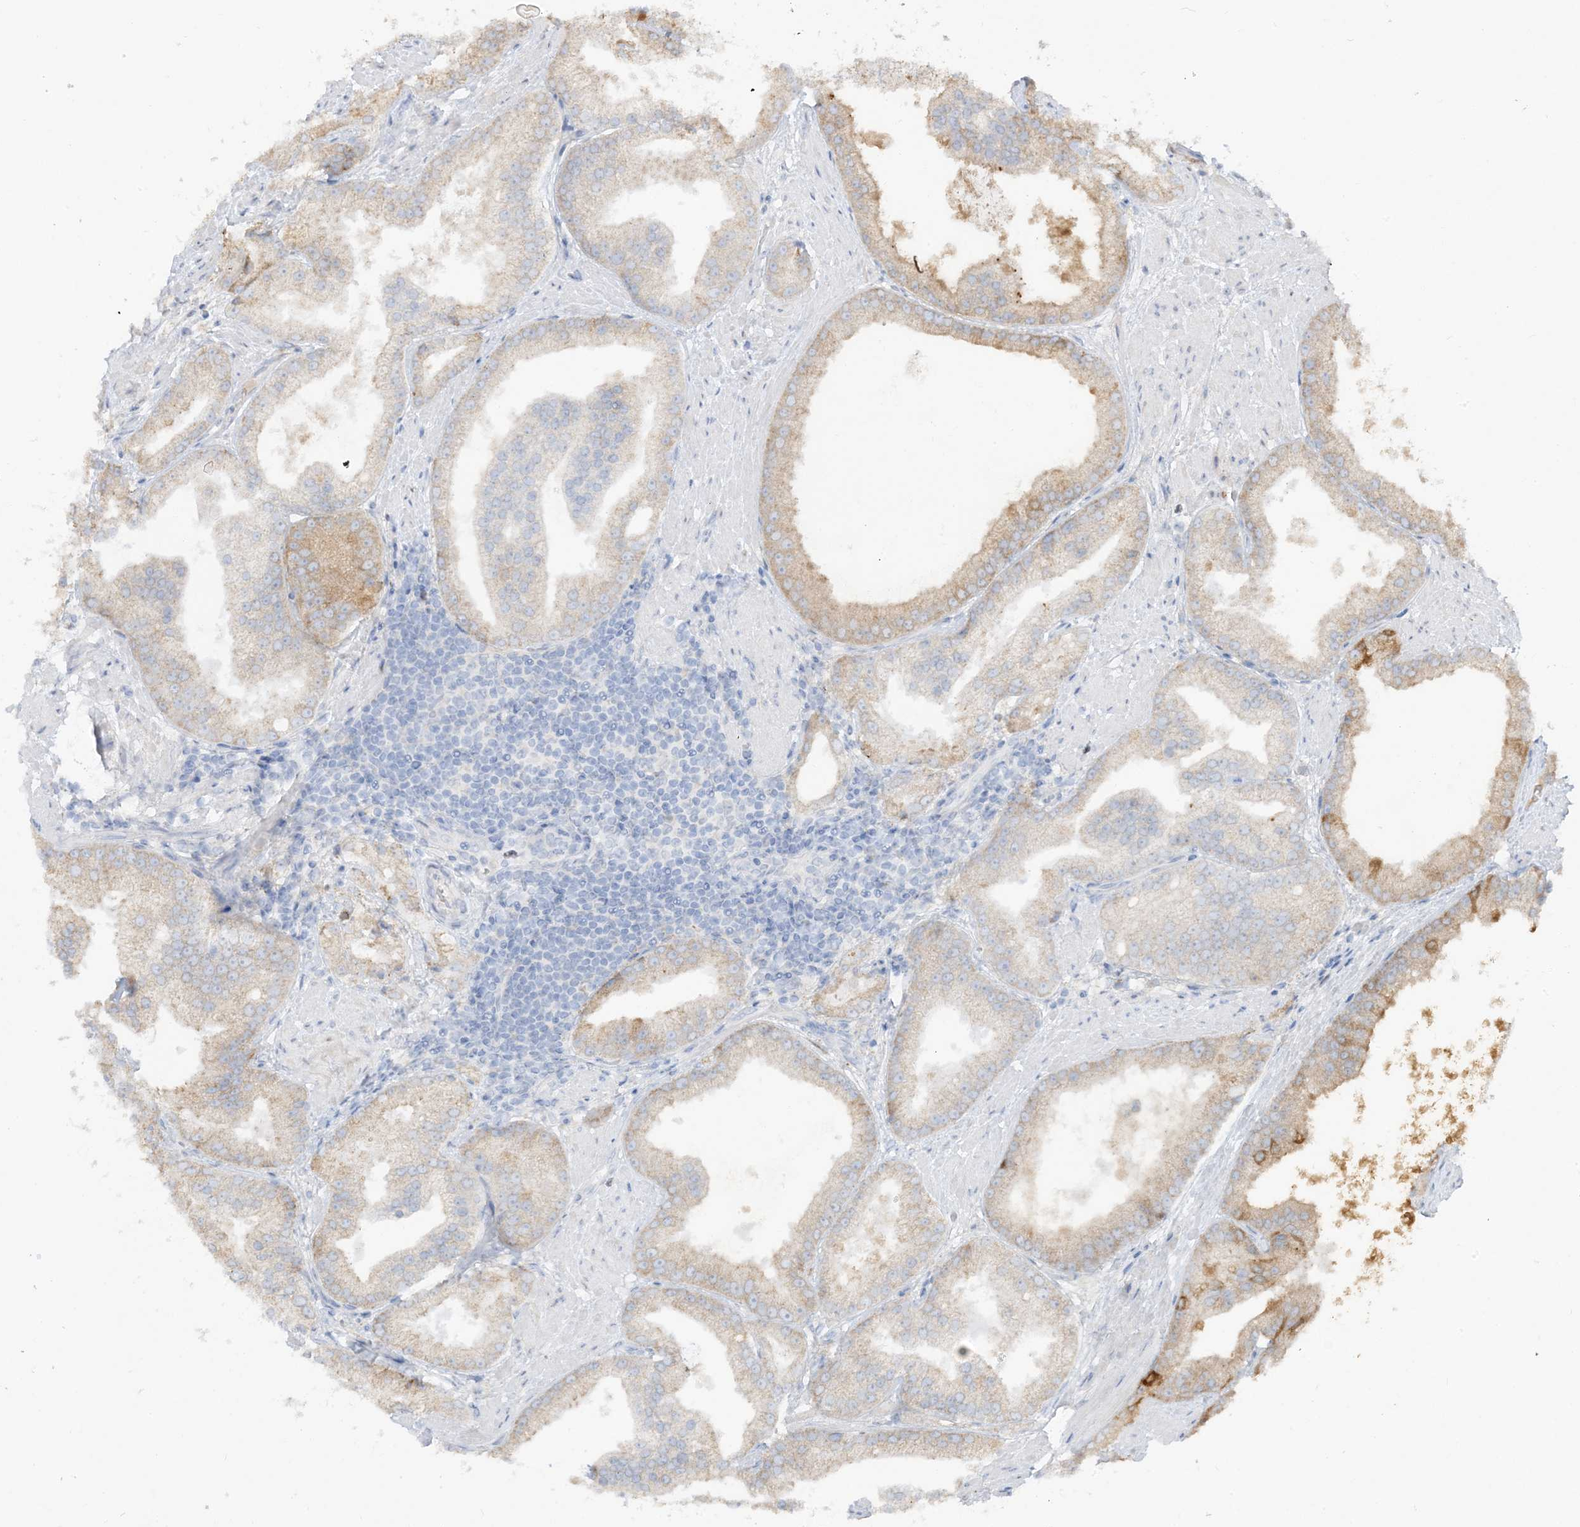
{"staining": {"intensity": "weak", "quantity": "25%-75%", "location": "cytoplasmic/membranous"}, "tissue": "prostate cancer", "cell_type": "Tumor cells", "image_type": "cancer", "snomed": [{"axis": "morphology", "description": "Adenocarcinoma, Low grade"}, {"axis": "topography", "description": "Prostate"}], "caption": "The image demonstrates staining of prostate cancer (low-grade adenocarcinoma), revealing weak cytoplasmic/membranous protein positivity (brown color) within tumor cells.", "gene": "LOXL3", "patient": {"sex": "male", "age": 67}}